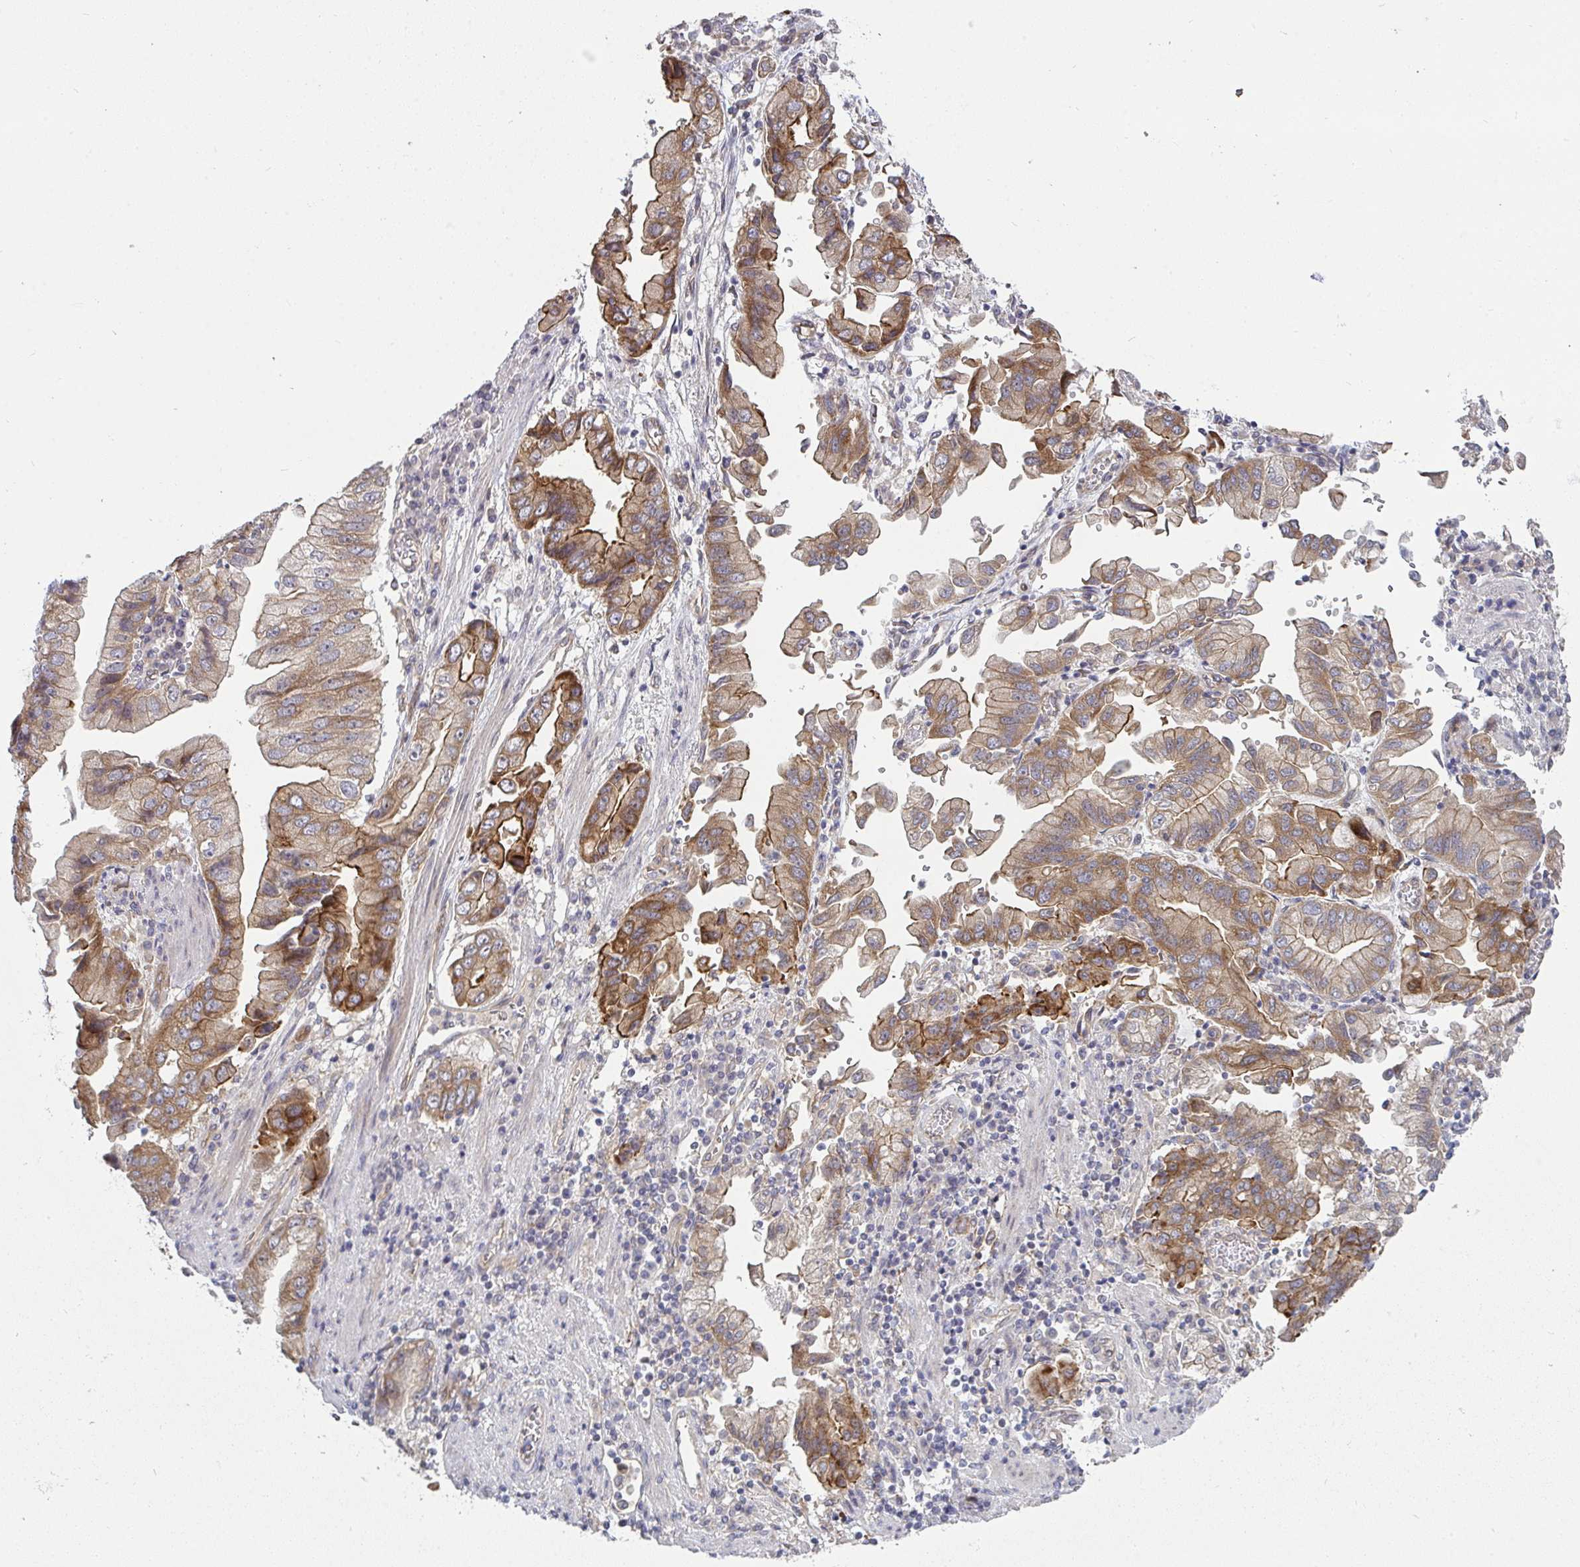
{"staining": {"intensity": "moderate", "quantity": ">75%", "location": "cytoplasmic/membranous"}, "tissue": "stomach cancer", "cell_type": "Tumor cells", "image_type": "cancer", "snomed": [{"axis": "morphology", "description": "Adenocarcinoma, NOS"}, {"axis": "topography", "description": "Stomach"}], "caption": "This histopathology image displays IHC staining of stomach cancer, with medium moderate cytoplasmic/membranous staining in about >75% of tumor cells.", "gene": "CASP9", "patient": {"sex": "male", "age": 62}}